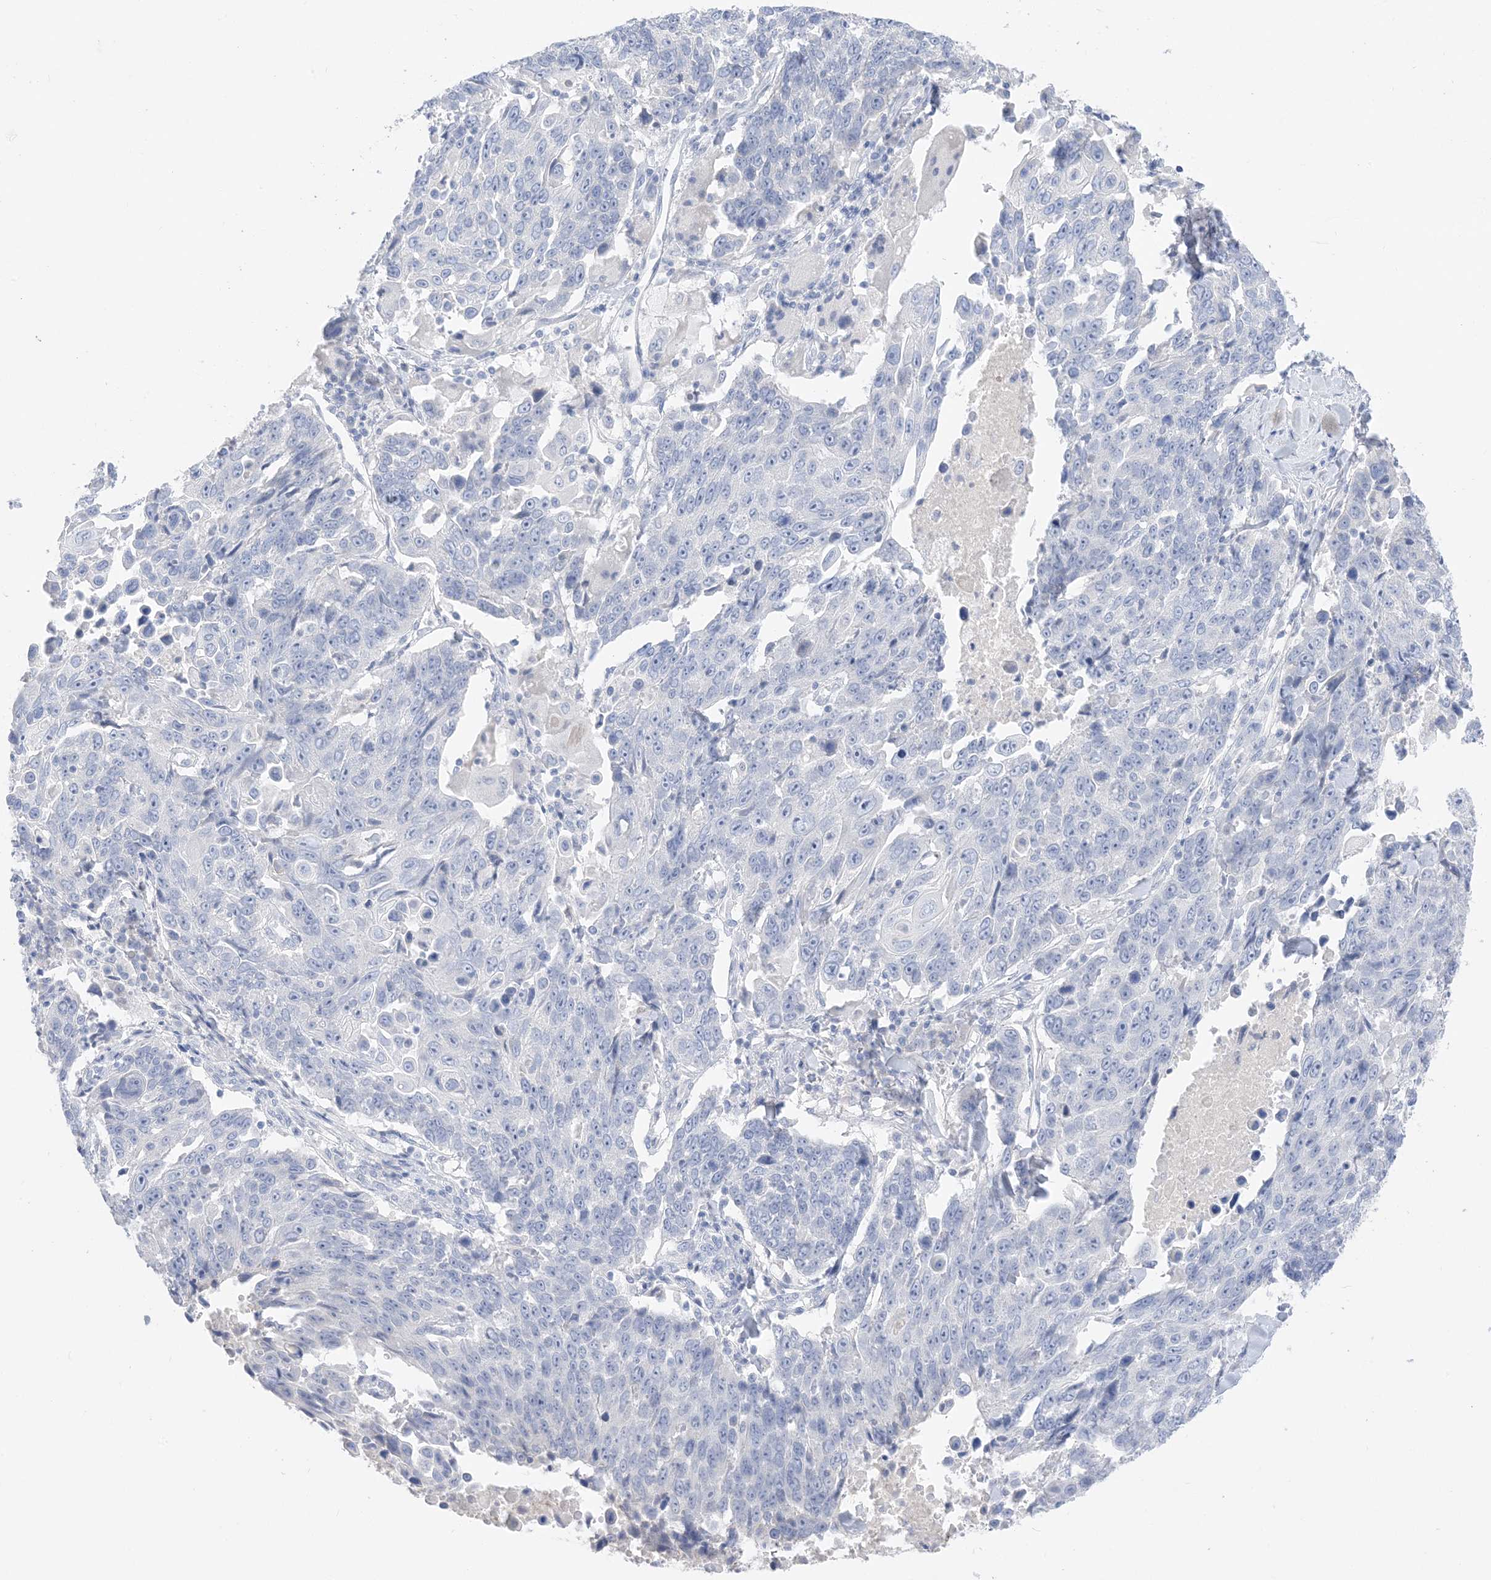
{"staining": {"intensity": "negative", "quantity": "none", "location": "none"}, "tissue": "lung cancer", "cell_type": "Tumor cells", "image_type": "cancer", "snomed": [{"axis": "morphology", "description": "Squamous cell carcinoma, NOS"}, {"axis": "topography", "description": "Lung"}], "caption": "A high-resolution micrograph shows IHC staining of lung squamous cell carcinoma, which displays no significant staining in tumor cells.", "gene": "MUC17", "patient": {"sex": "male", "age": 66}}